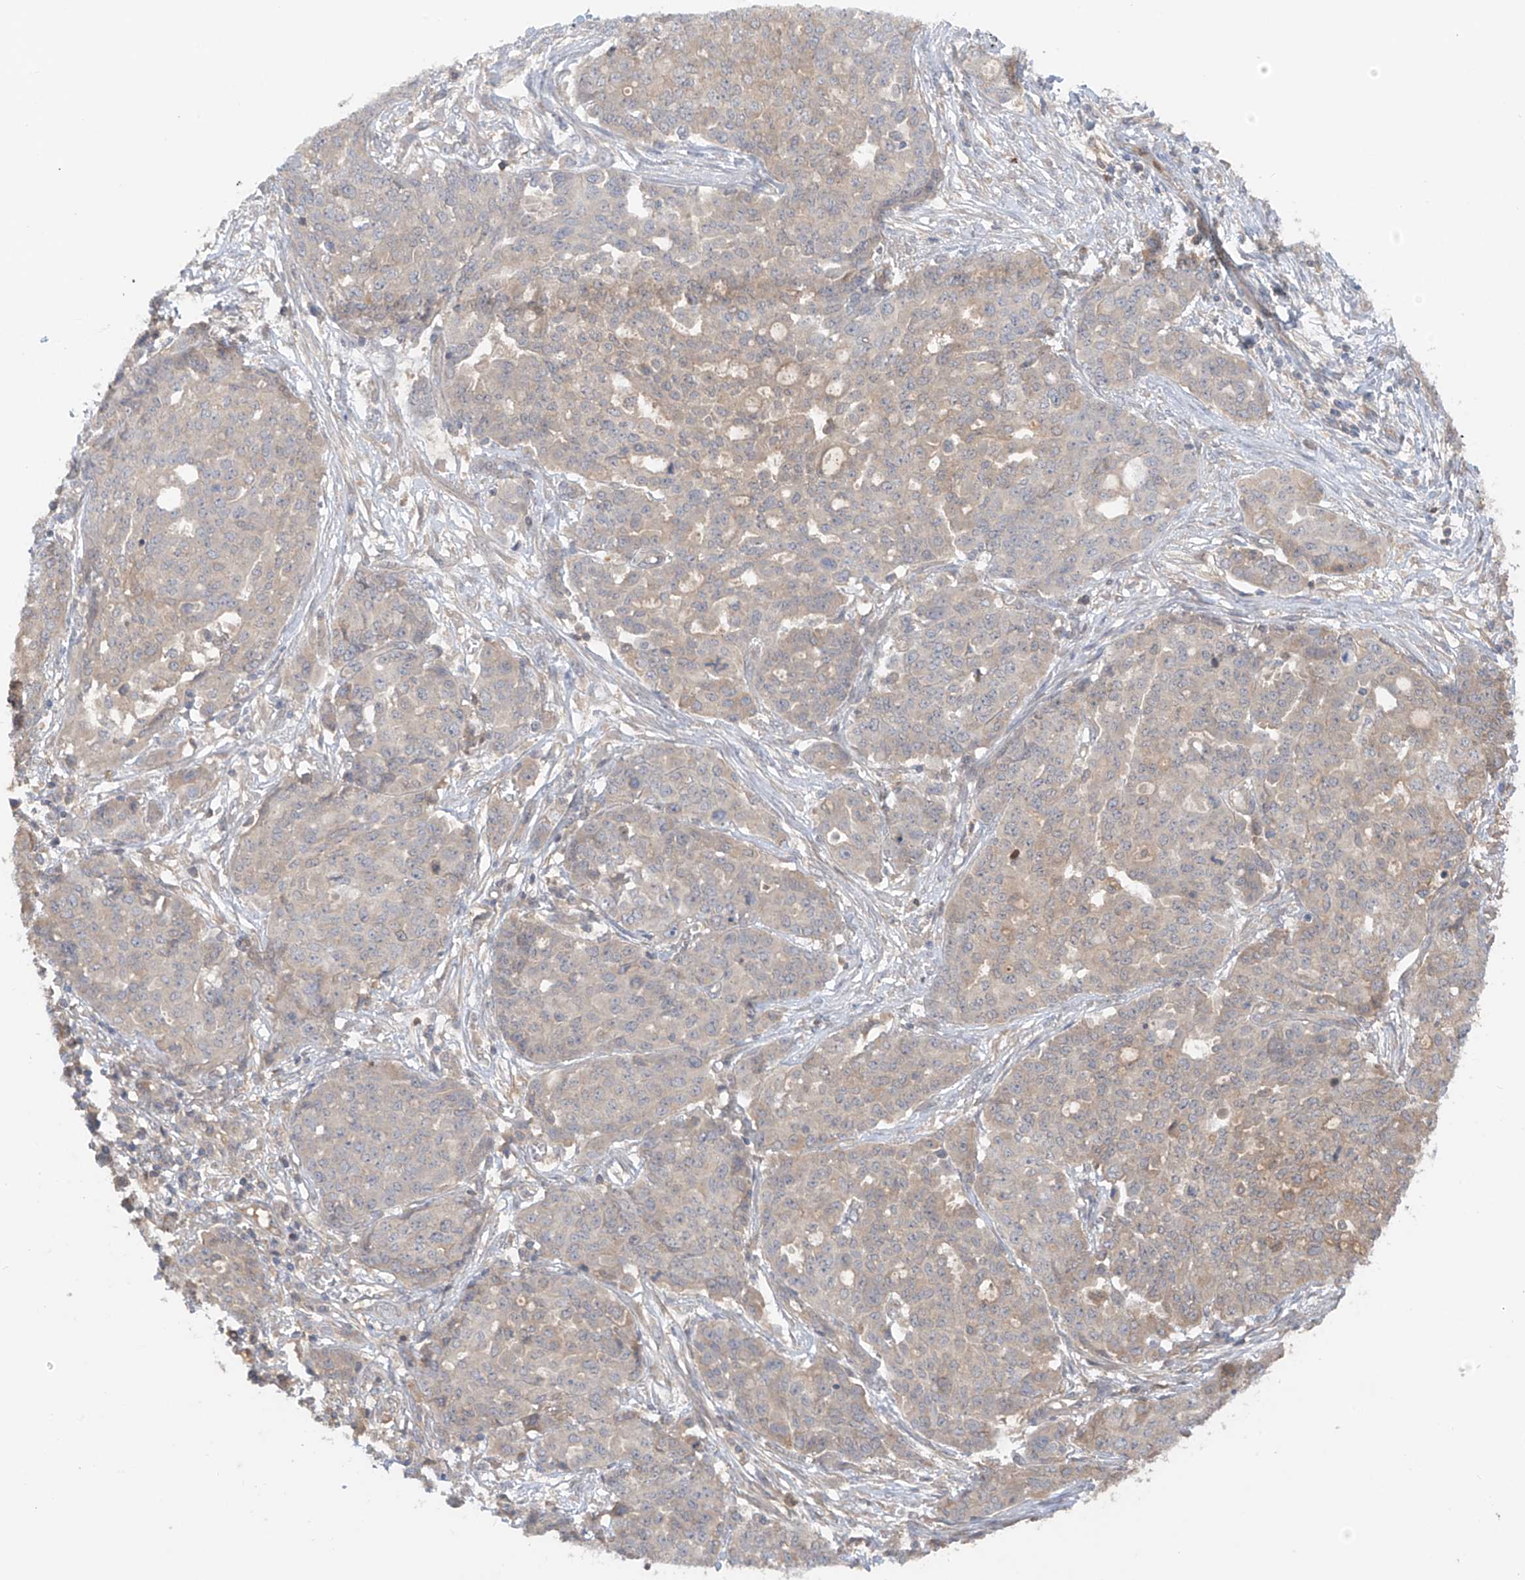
{"staining": {"intensity": "weak", "quantity": "25%-75%", "location": "cytoplasmic/membranous"}, "tissue": "ovarian cancer", "cell_type": "Tumor cells", "image_type": "cancer", "snomed": [{"axis": "morphology", "description": "Cystadenocarcinoma, serous, NOS"}, {"axis": "topography", "description": "Soft tissue"}, {"axis": "topography", "description": "Ovary"}], "caption": "There is low levels of weak cytoplasmic/membranous staining in tumor cells of ovarian cancer (serous cystadenocarcinoma), as demonstrated by immunohistochemical staining (brown color).", "gene": "CACNA2D4", "patient": {"sex": "female", "age": 57}}